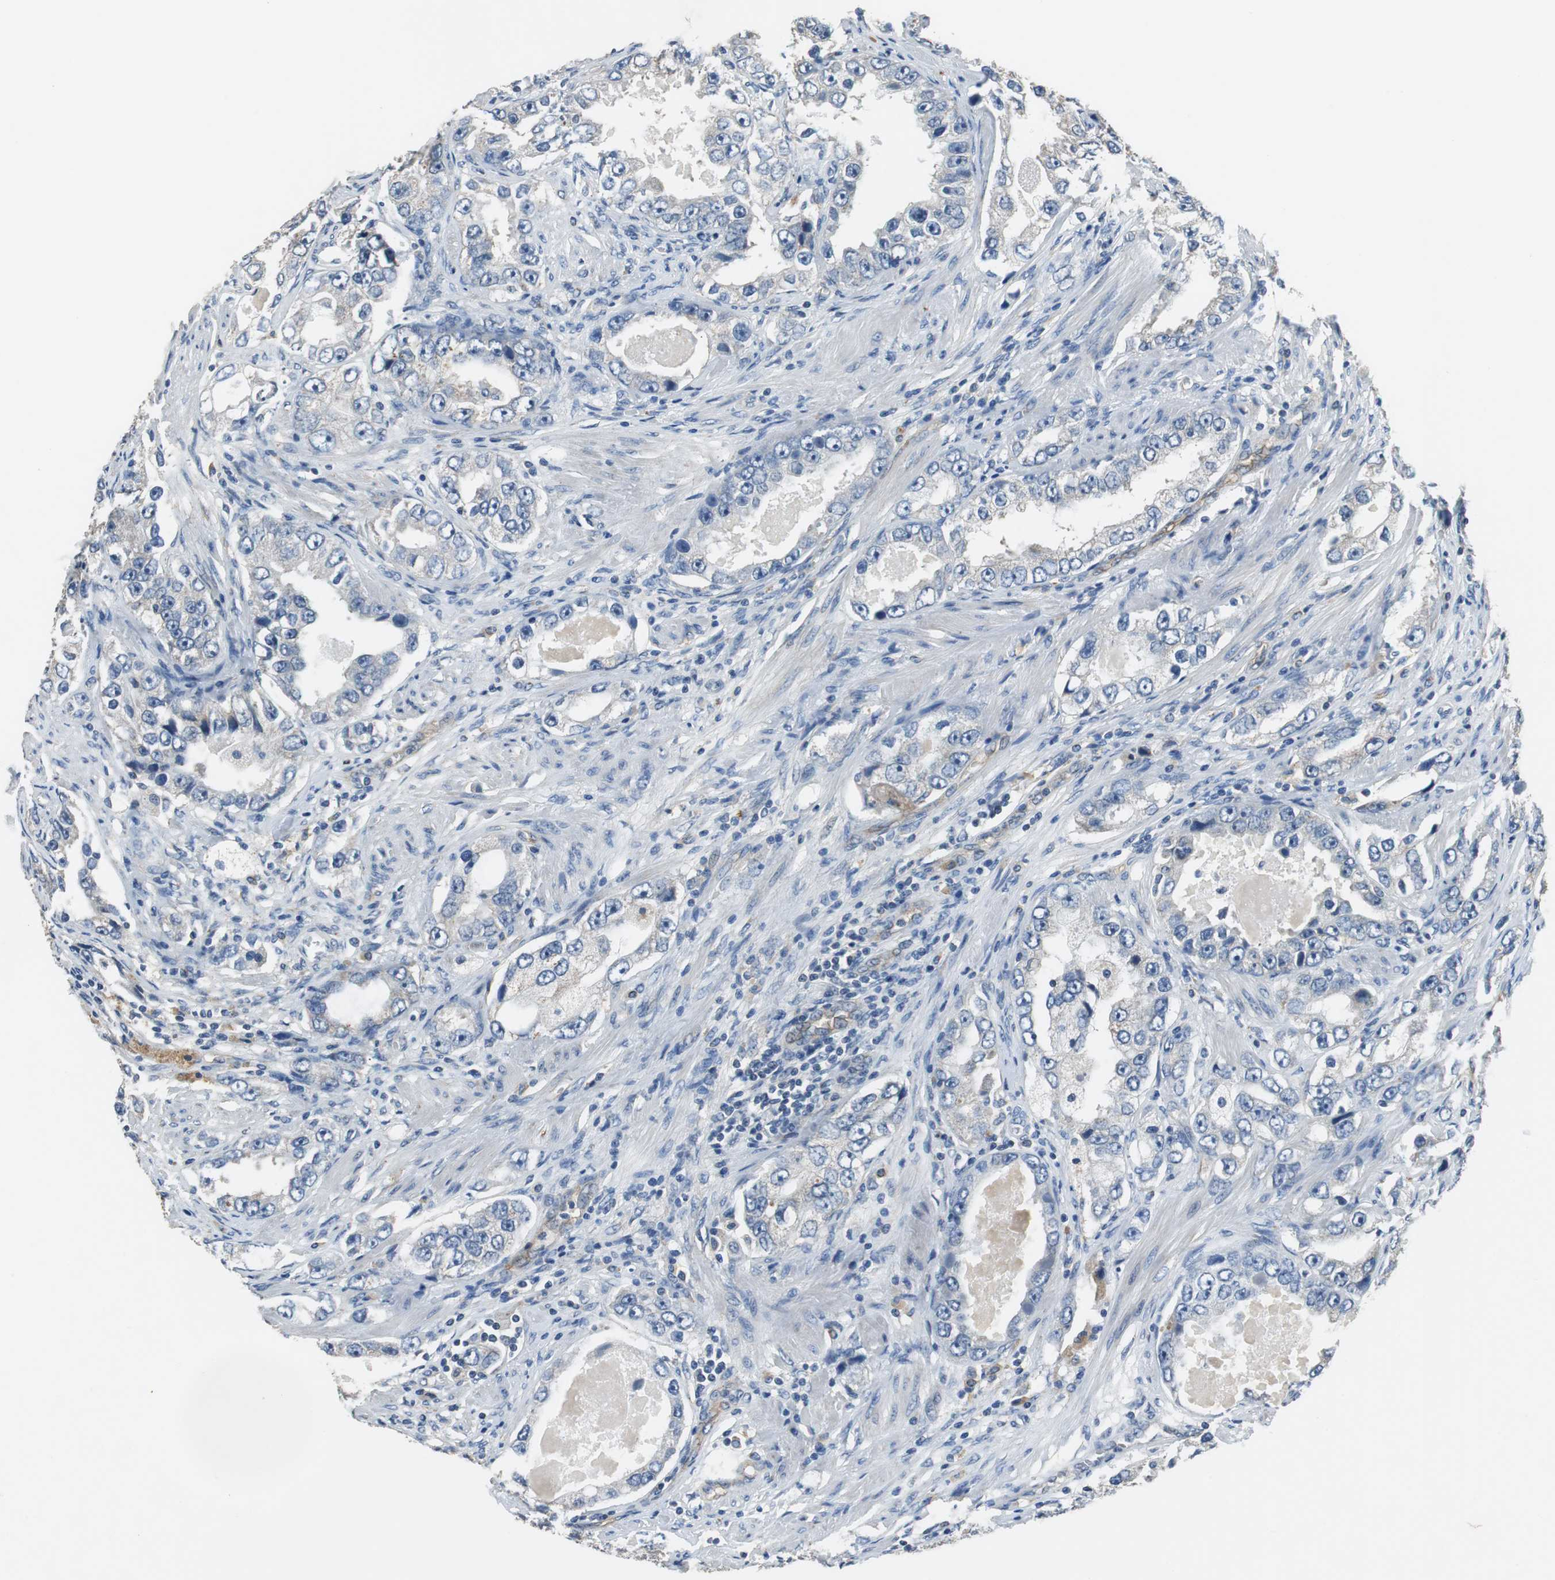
{"staining": {"intensity": "negative", "quantity": "none", "location": "none"}, "tissue": "prostate cancer", "cell_type": "Tumor cells", "image_type": "cancer", "snomed": [{"axis": "morphology", "description": "Adenocarcinoma, High grade"}, {"axis": "topography", "description": "Prostate"}], "caption": "Immunohistochemical staining of high-grade adenocarcinoma (prostate) exhibits no significant staining in tumor cells. (DAB (3,3'-diaminobenzidine) immunohistochemistry visualized using brightfield microscopy, high magnification).", "gene": "MTIF2", "patient": {"sex": "male", "age": 63}}